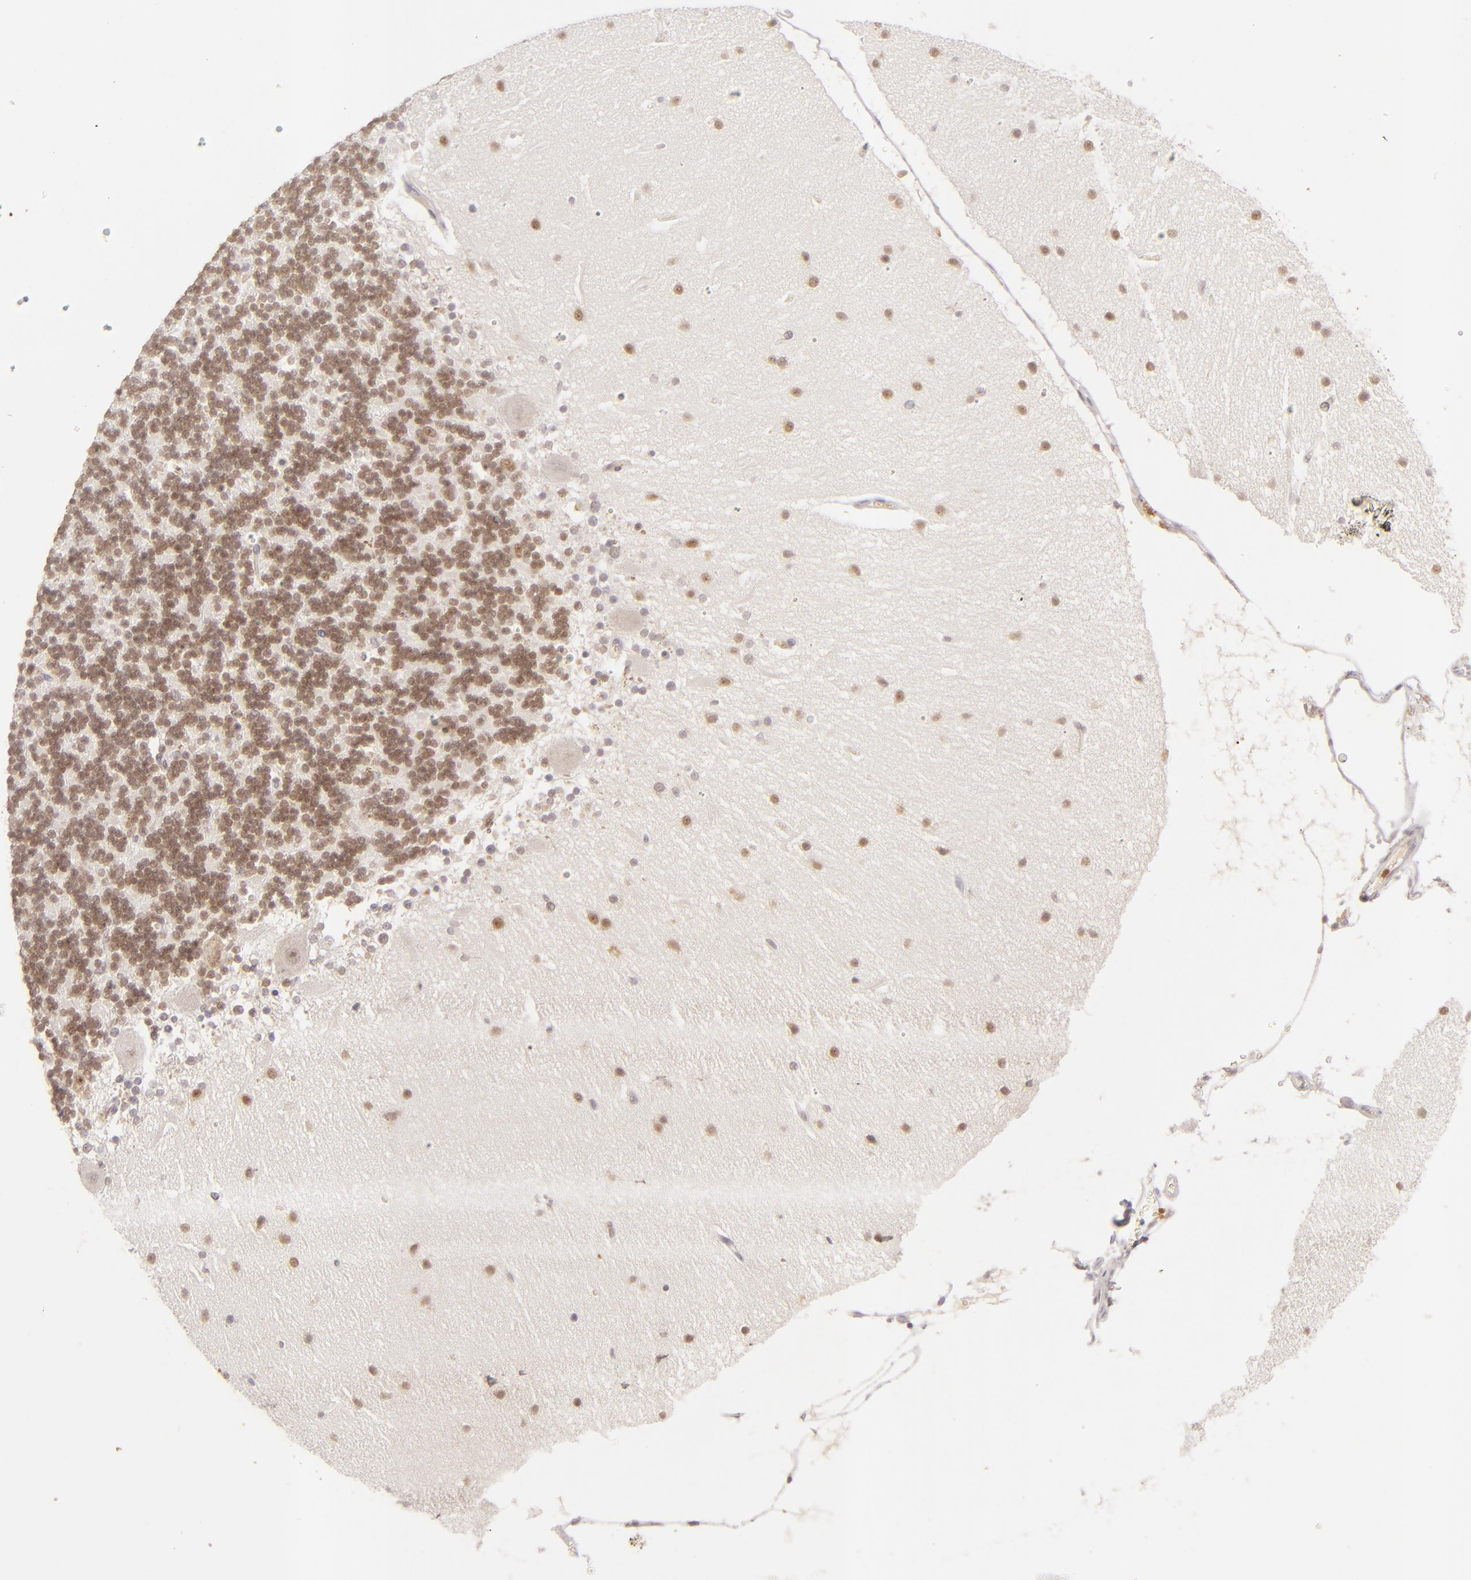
{"staining": {"intensity": "moderate", "quantity": ">75%", "location": "nuclear"}, "tissue": "cerebellum", "cell_type": "Cells in granular layer", "image_type": "normal", "snomed": [{"axis": "morphology", "description": "Normal tissue, NOS"}, {"axis": "topography", "description": "Cerebellum"}], "caption": "Moderate nuclear expression for a protein is identified in approximately >75% of cells in granular layer of benign cerebellum using IHC.", "gene": "FEN1", "patient": {"sex": "female", "age": 54}}